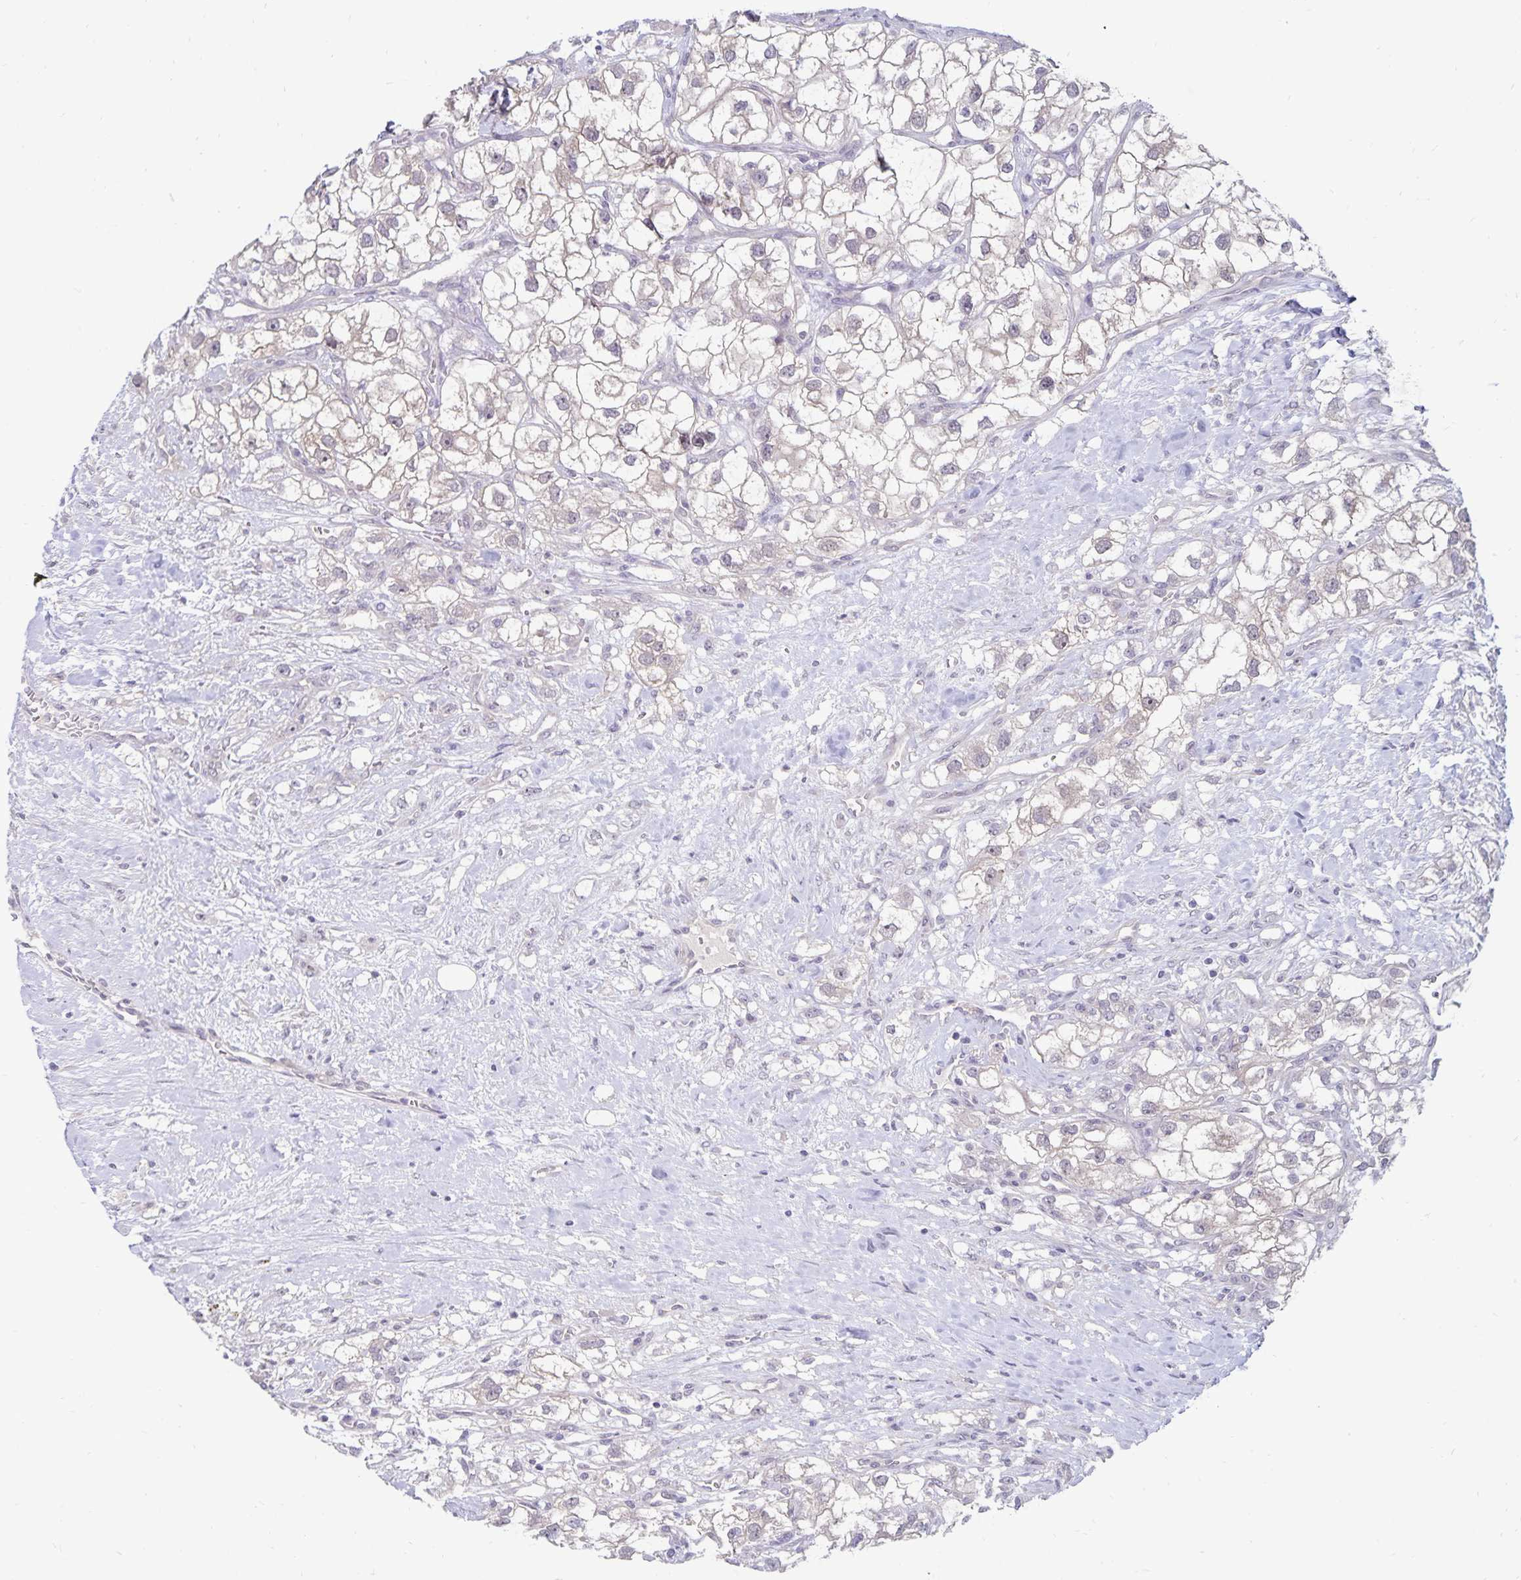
{"staining": {"intensity": "negative", "quantity": "none", "location": "none"}, "tissue": "renal cancer", "cell_type": "Tumor cells", "image_type": "cancer", "snomed": [{"axis": "morphology", "description": "Adenocarcinoma, NOS"}, {"axis": "topography", "description": "Kidney"}], "caption": "An IHC histopathology image of renal cancer is shown. There is no staining in tumor cells of renal cancer.", "gene": "CDKN2B", "patient": {"sex": "male", "age": 59}}